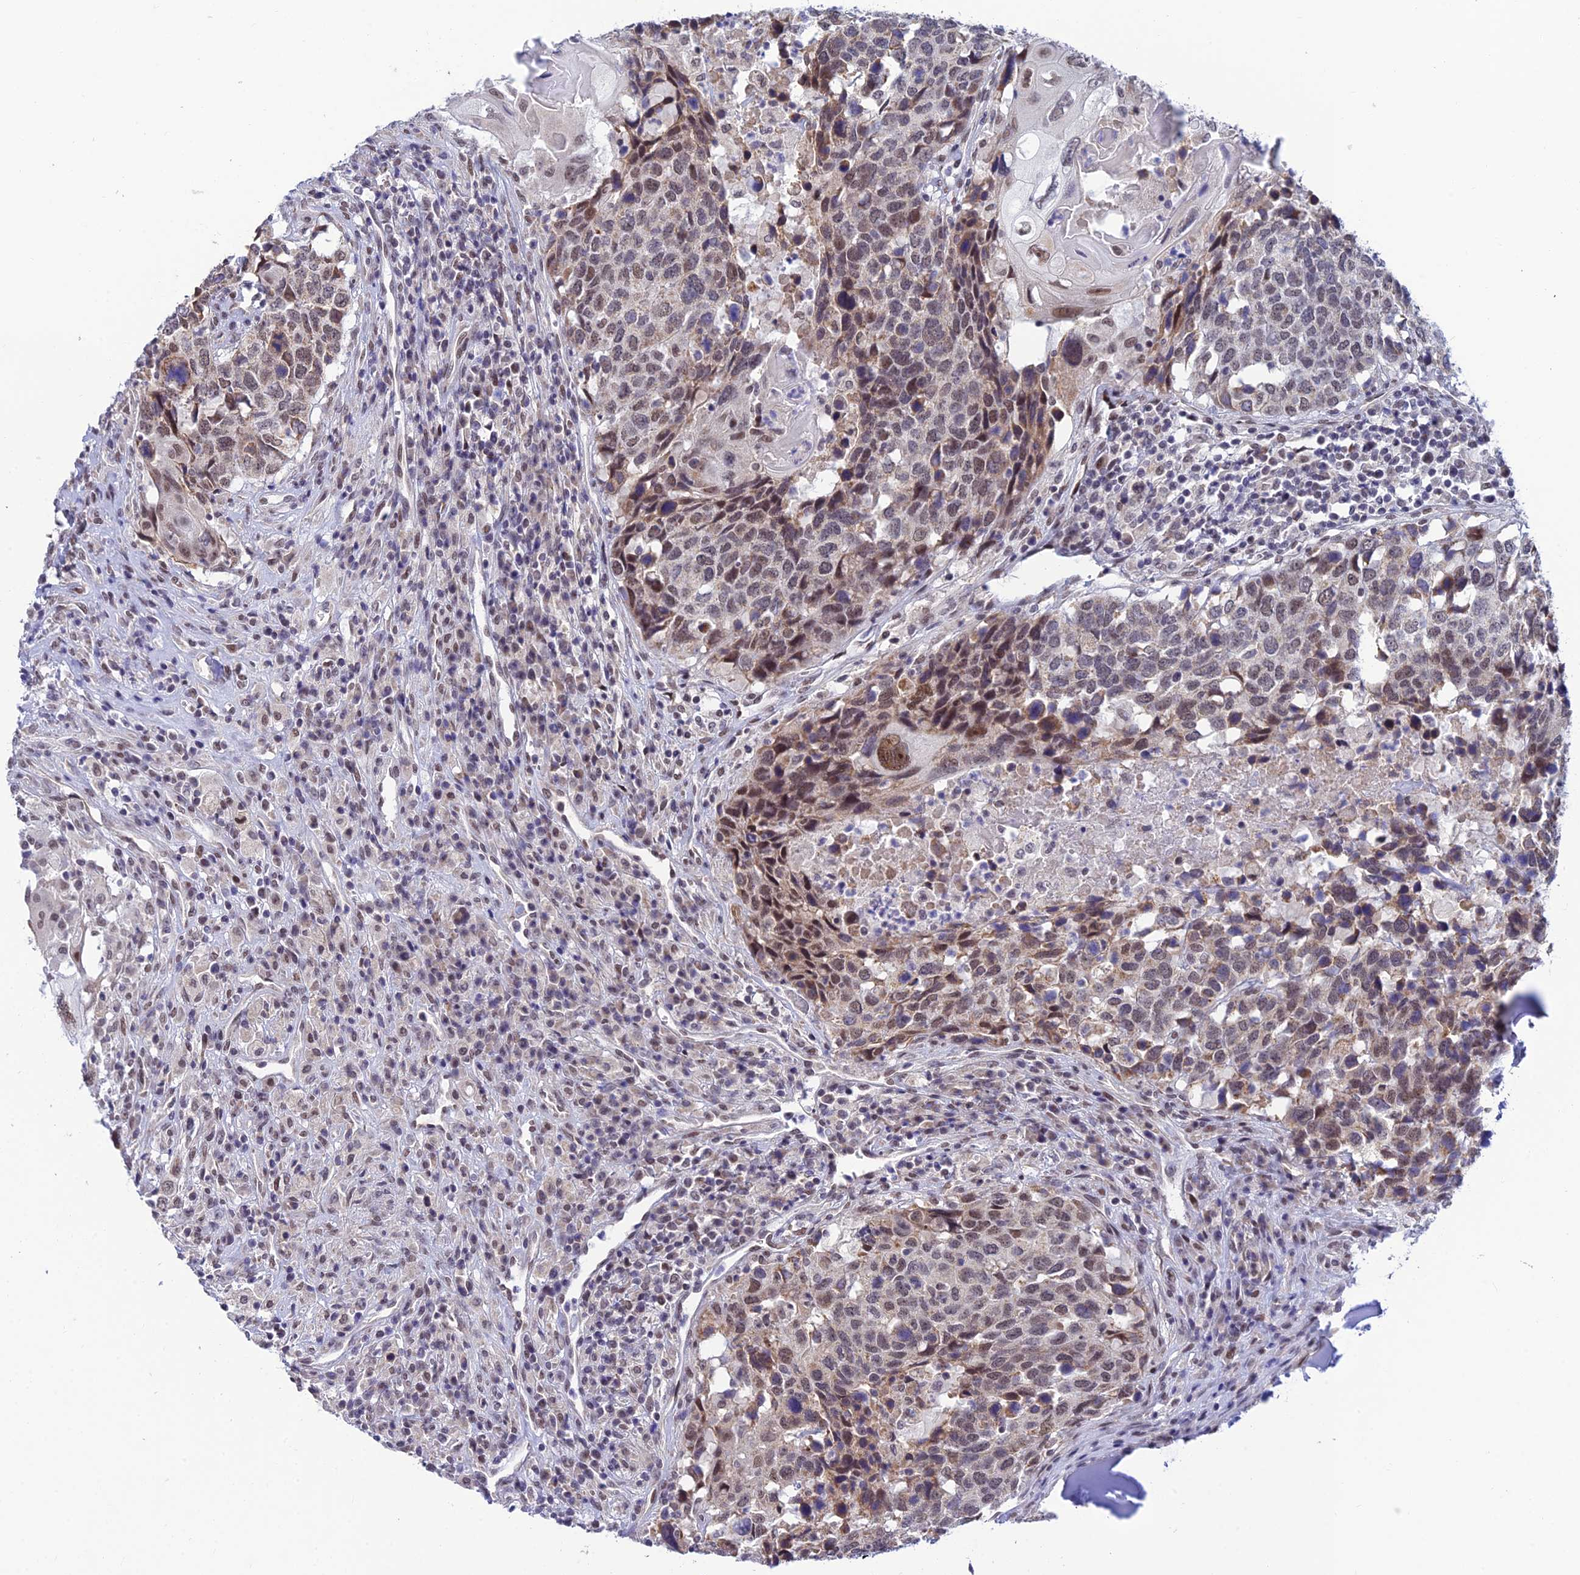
{"staining": {"intensity": "moderate", "quantity": "25%-75%", "location": "cytoplasmic/membranous,nuclear"}, "tissue": "head and neck cancer", "cell_type": "Tumor cells", "image_type": "cancer", "snomed": [{"axis": "morphology", "description": "Squamous cell carcinoma, NOS"}, {"axis": "topography", "description": "Head-Neck"}], "caption": "DAB (3,3'-diaminobenzidine) immunohistochemical staining of human head and neck cancer displays moderate cytoplasmic/membranous and nuclear protein staining in approximately 25%-75% of tumor cells.", "gene": "C2orf49", "patient": {"sex": "male", "age": 66}}